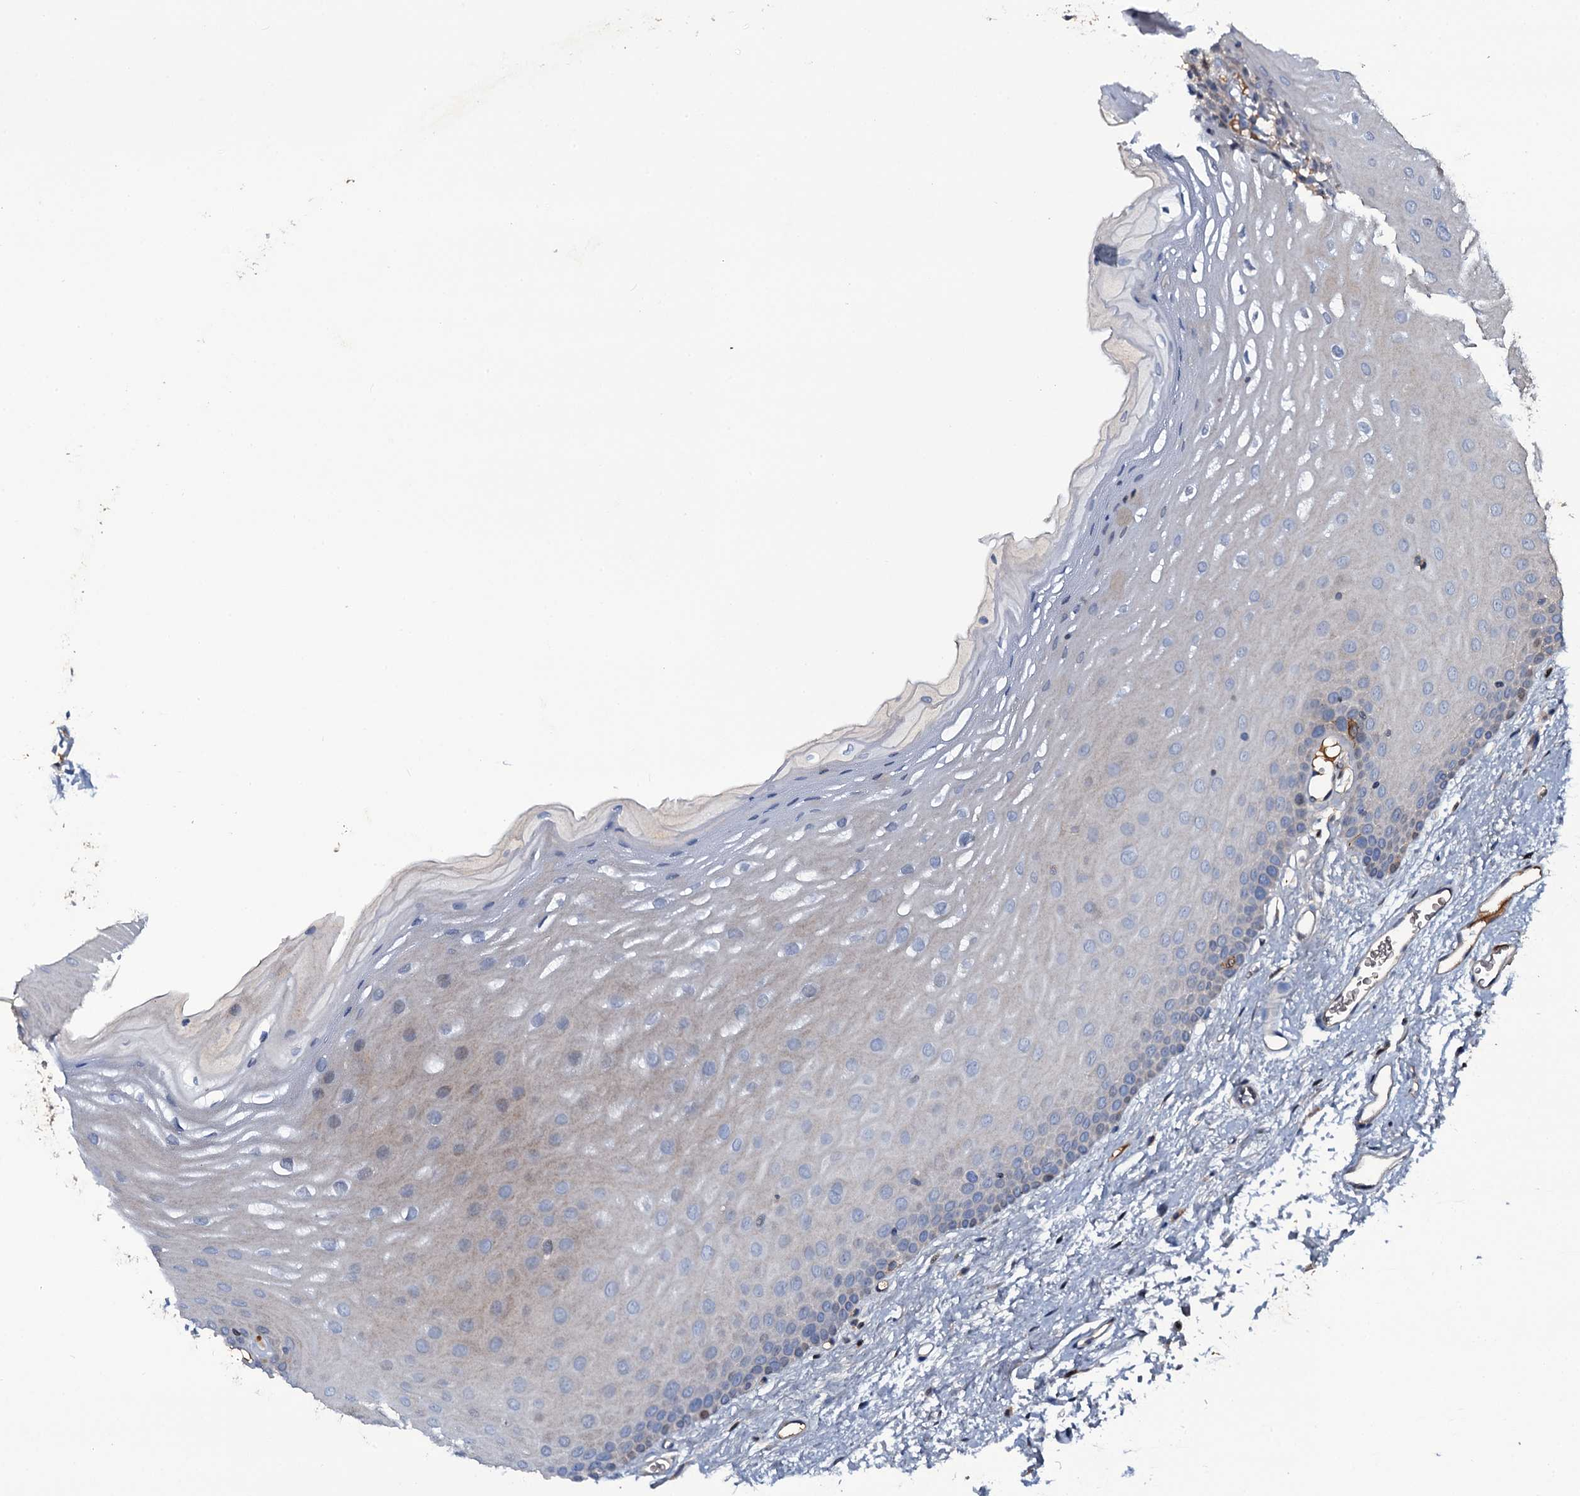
{"staining": {"intensity": "negative", "quantity": "none", "location": "none"}, "tissue": "oral mucosa", "cell_type": "Squamous epithelial cells", "image_type": "normal", "snomed": [{"axis": "morphology", "description": "Normal tissue, NOS"}, {"axis": "topography", "description": "Oral tissue"}], "caption": "The photomicrograph reveals no staining of squamous epithelial cells in unremarkable oral mucosa.", "gene": "LYG2", "patient": {"sex": "female", "age": 70}}